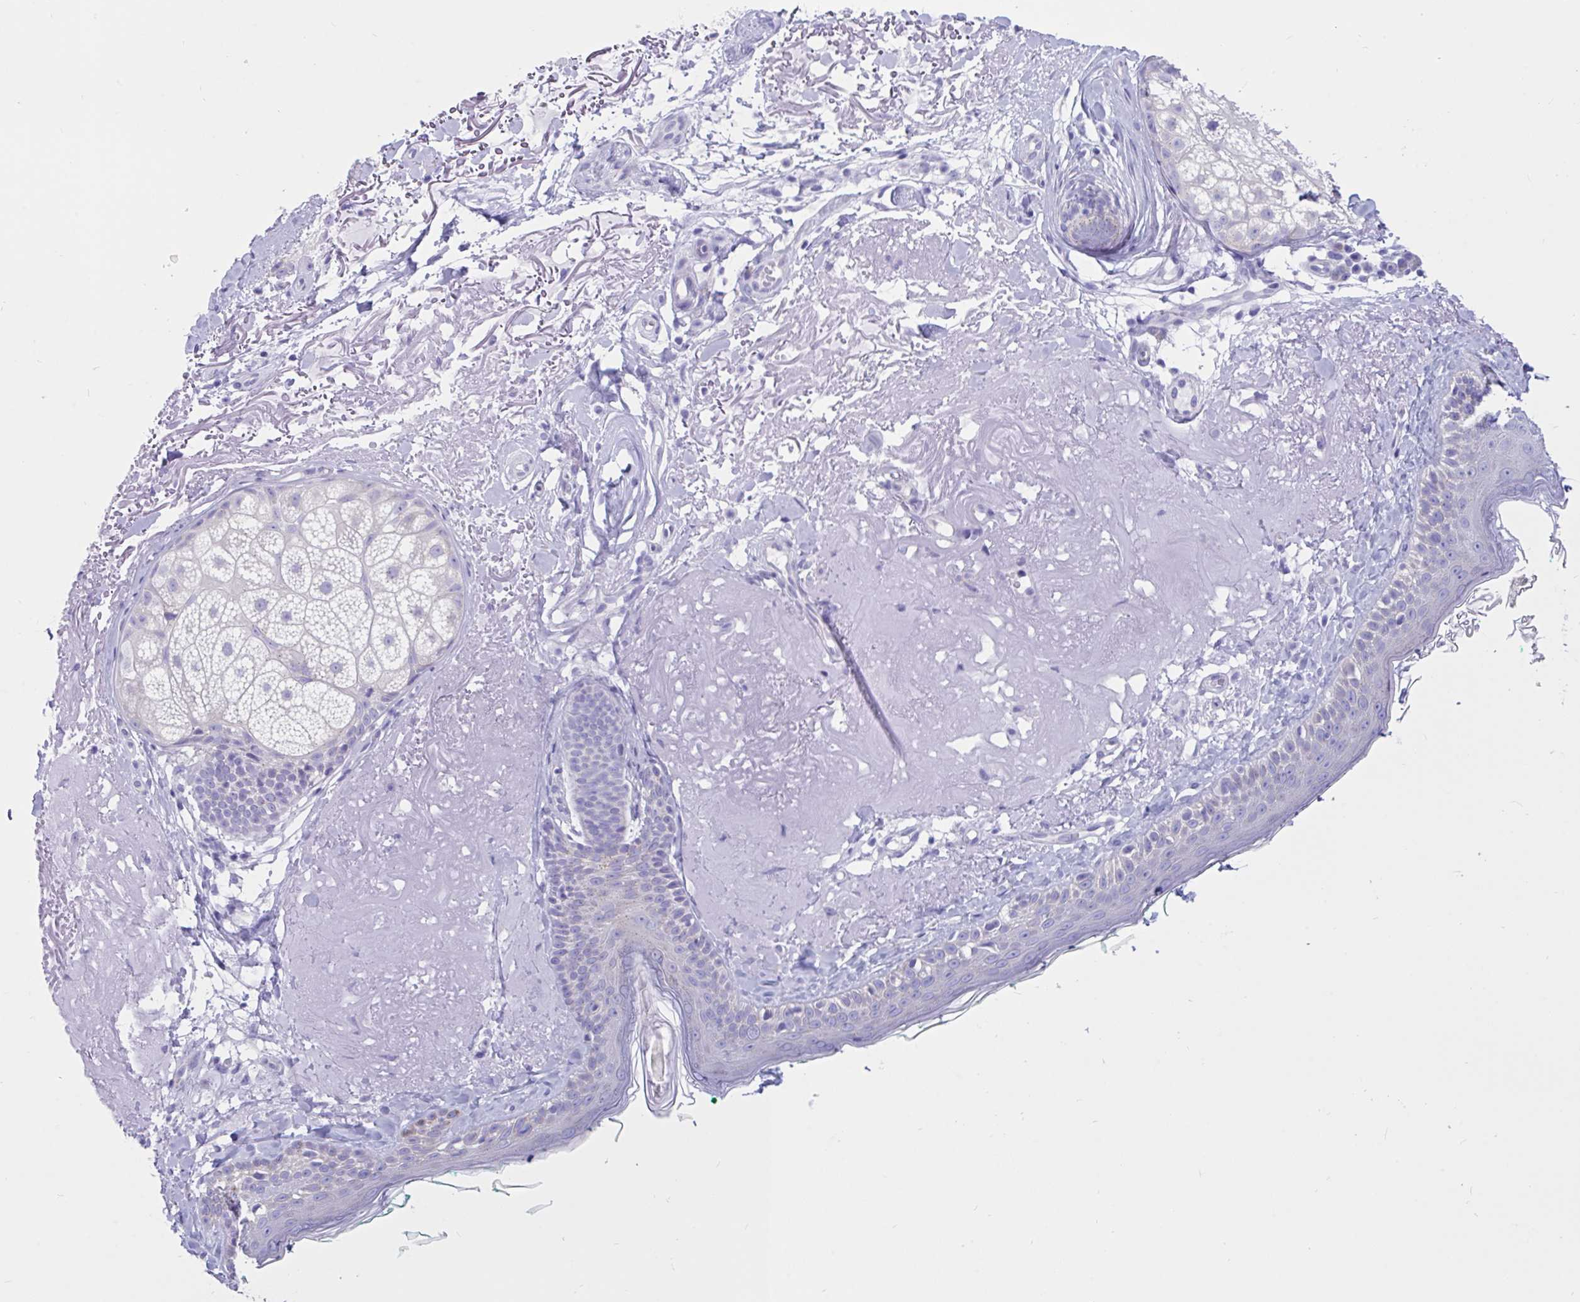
{"staining": {"intensity": "negative", "quantity": "none", "location": "none"}, "tissue": "skin", "cell_type": "Fibroblasts", "image_type": "normal", "snomed": [{"axis": "morphology", "description": "Normal tissue, NOS"}, {"axis": "topography", "description": "Skin"}], "caption": "Photomicrograph shows no significant protein staining in fibroblasts of benign skin.", "gene": "RNASE3", "patient": {"sex": "male", "age": 73}}